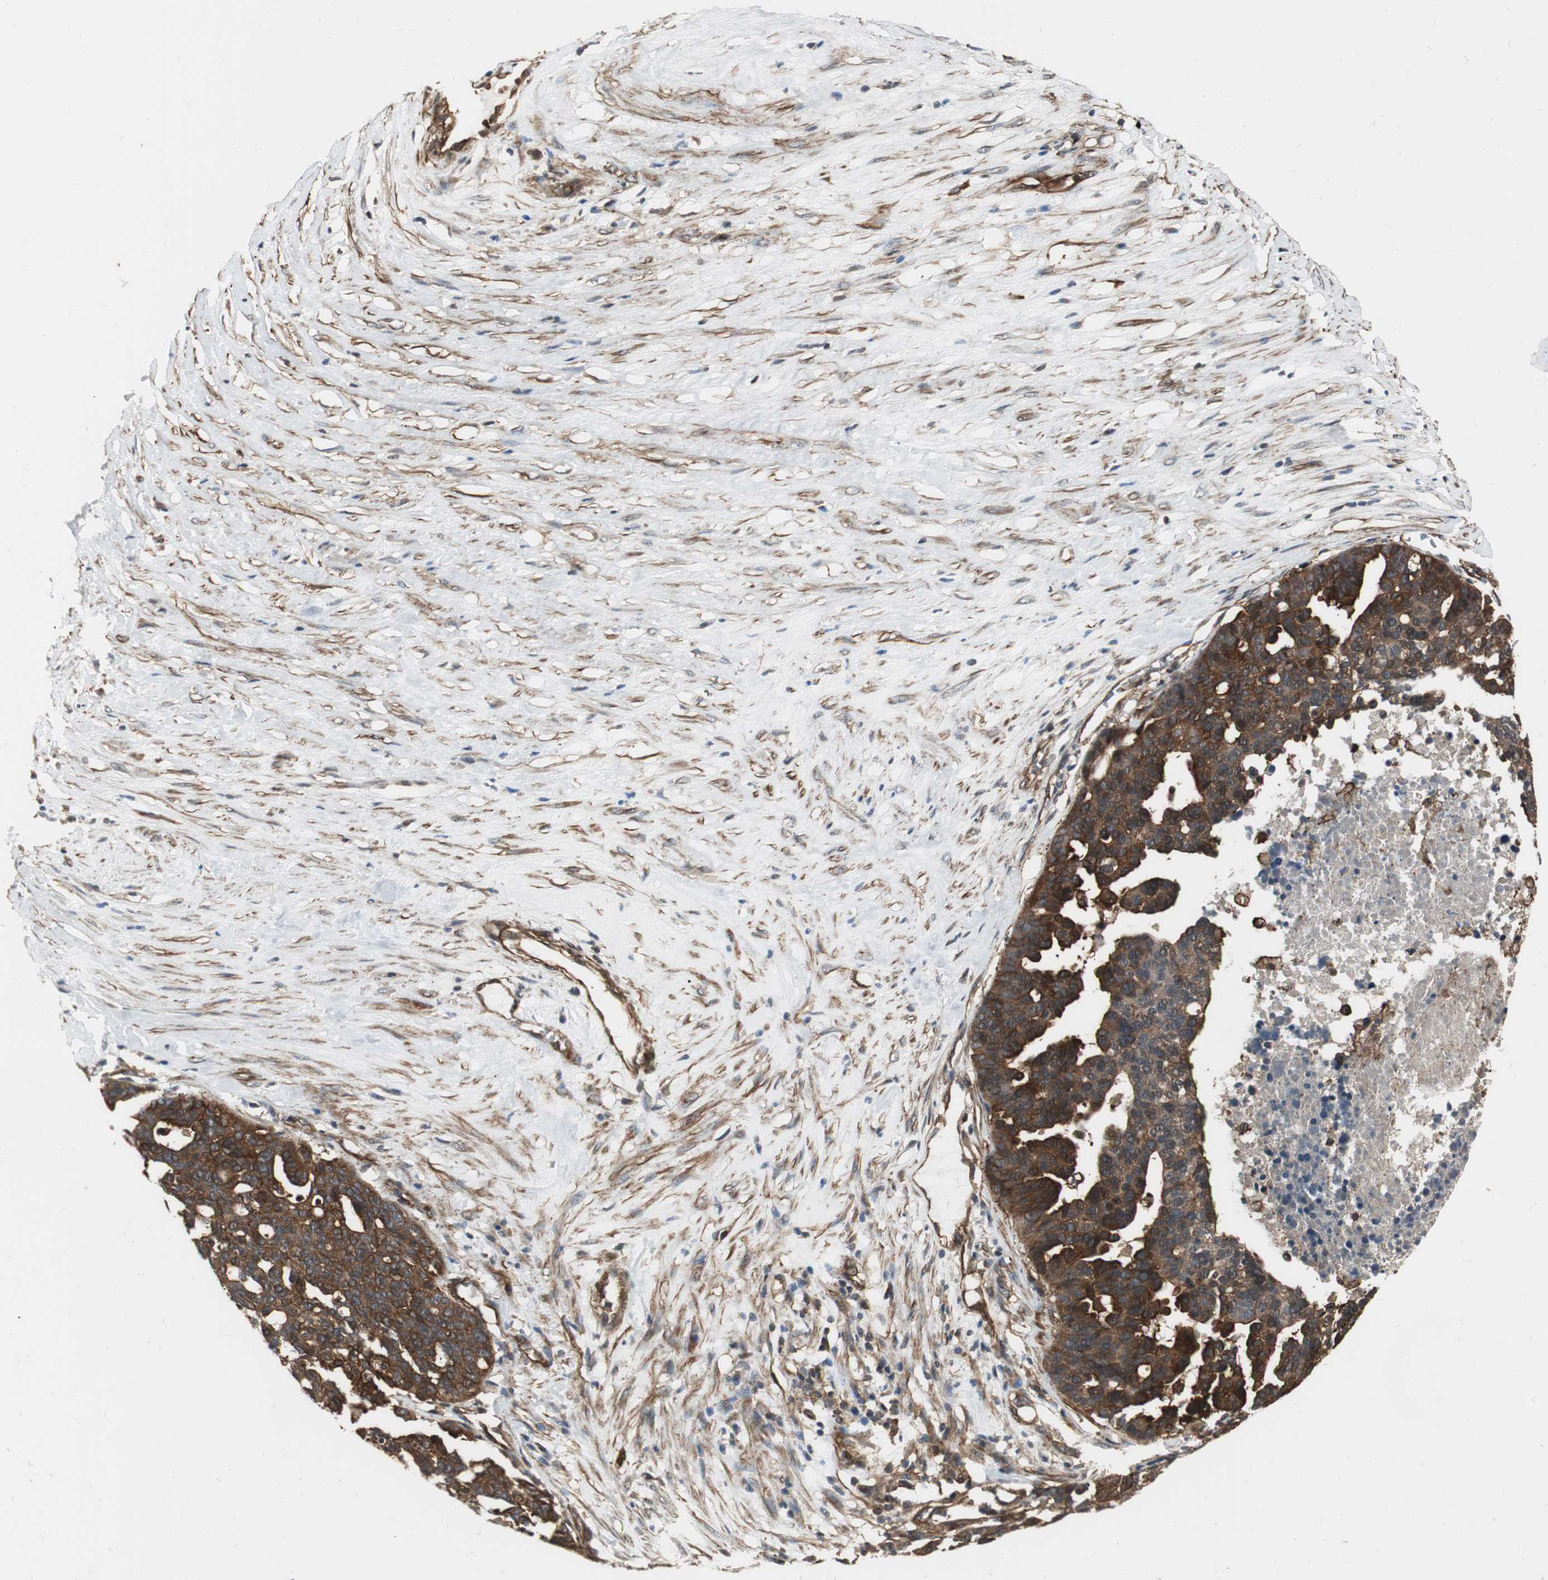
{"staining": {"intensity": "strong", "quantity": ">75%", "location": "cytoplasmic/membranous"}, "tissue": "ovarian cancer", "cell_type": "Tumor cells", "image_type": "cancer", "snomed": [{"axis": "morphology", "description": "Cystadenocarcinoma, serous, NOS"}, {"axis": "topography", "description": "Ovary"}], "caption": "The micrograph reveals staining of ovarian cancer (serous cystadenocarcinoma), revealing strong cytoplasmic/membranous protein positivity (brown color) within tumor cells.", "gene": "PTPN11", "patient": {"sex": "female", "age": 59}}